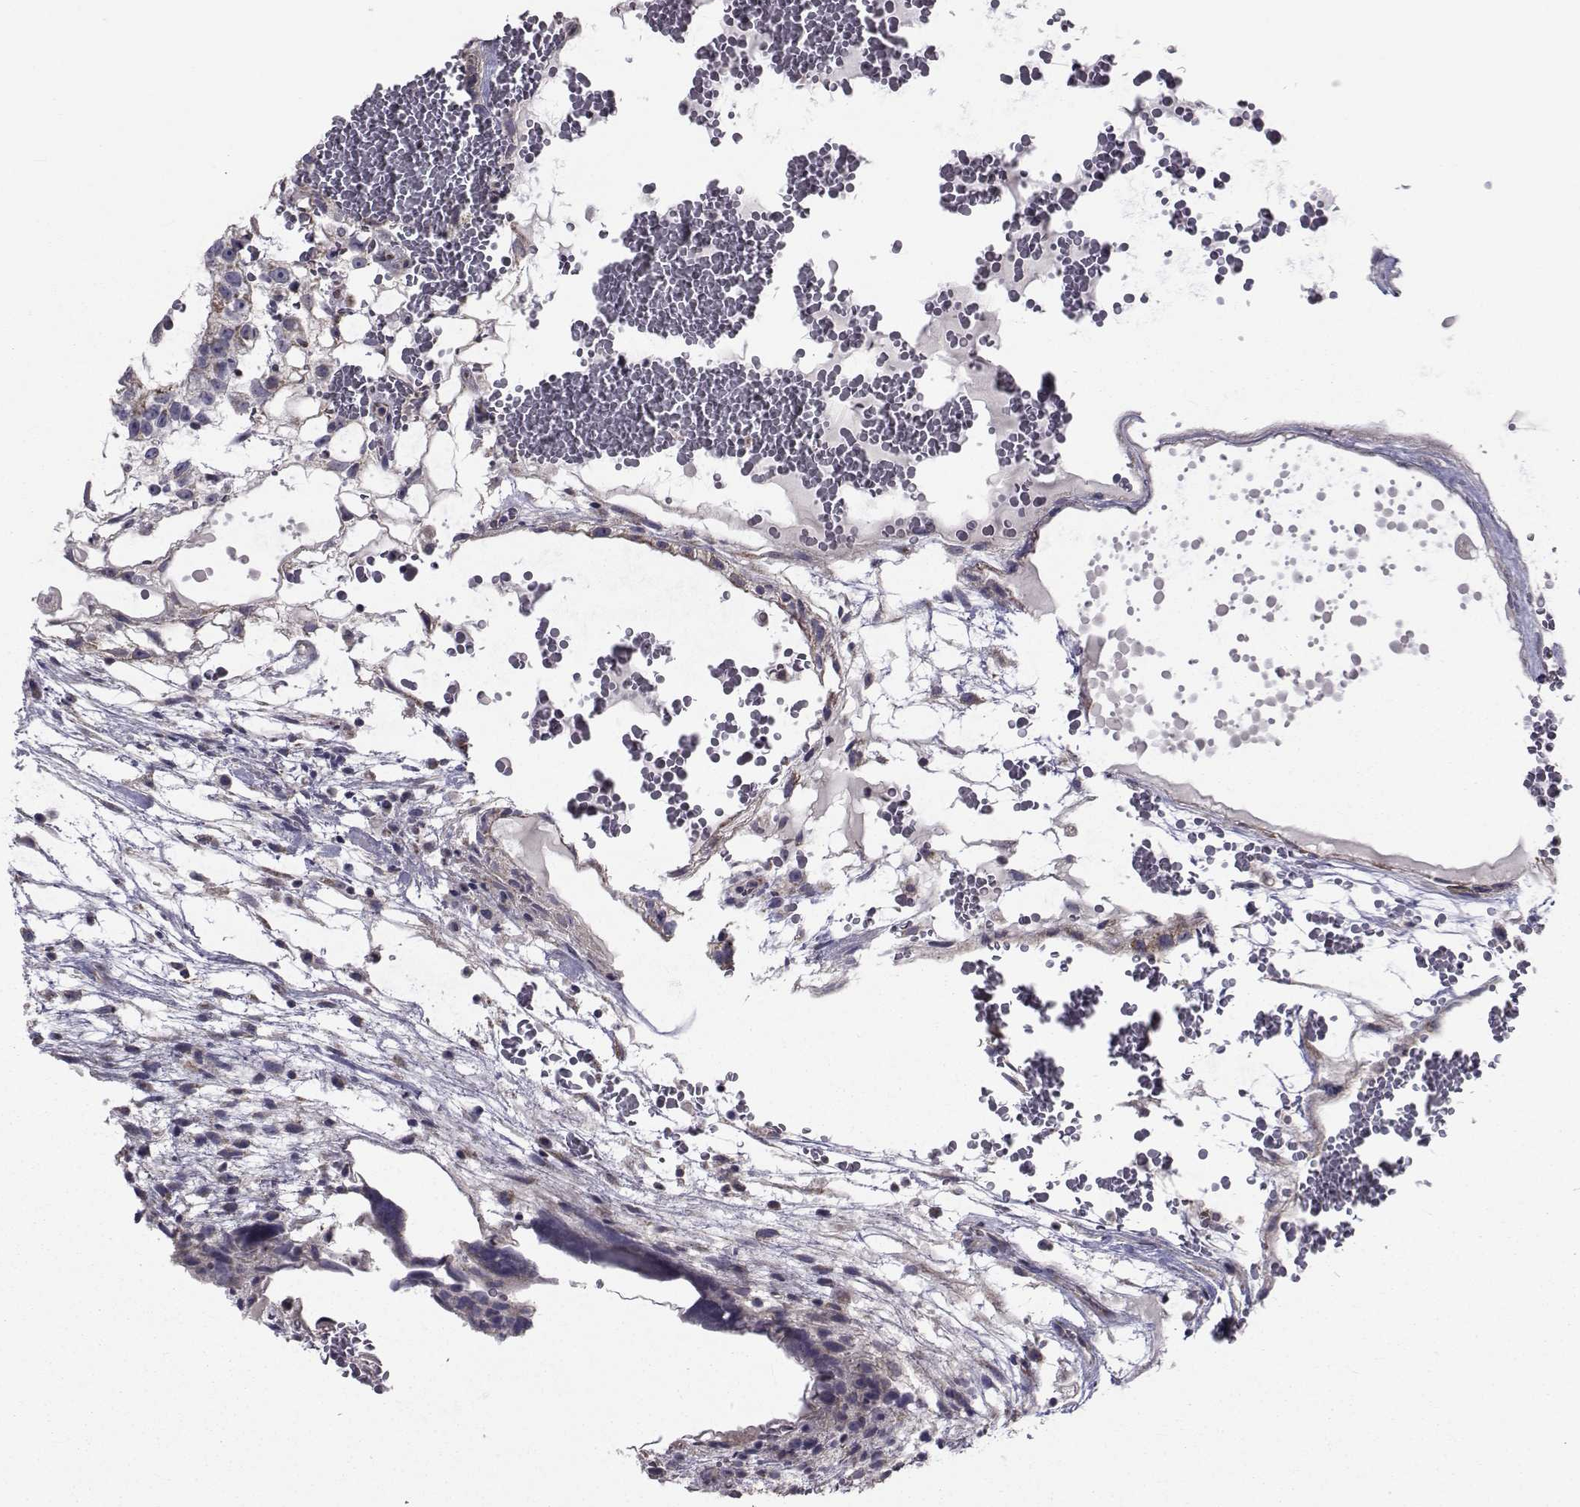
{"staining": {"intensity": "moderate", "quantity": "<25%", "location": "cytoplasmic/membranous"}, "tissue": "testis cancer", "cell_type": "Tumor cells", "image_type": "cancer", "snomed": [{"axis": "morphology", "description": "Normal tissue, NOS"}, {"axis": "morphology", "description": "Carcinoma, Embryonal, NOS"}, {"axis": "topography", "description": "Testis"}], "caption": "Human testis cancer stained with a protein marker shows moderate staining in tumor cells.", "gene": "CFAP74", "patient": {"sex": "male", "age": 32}}